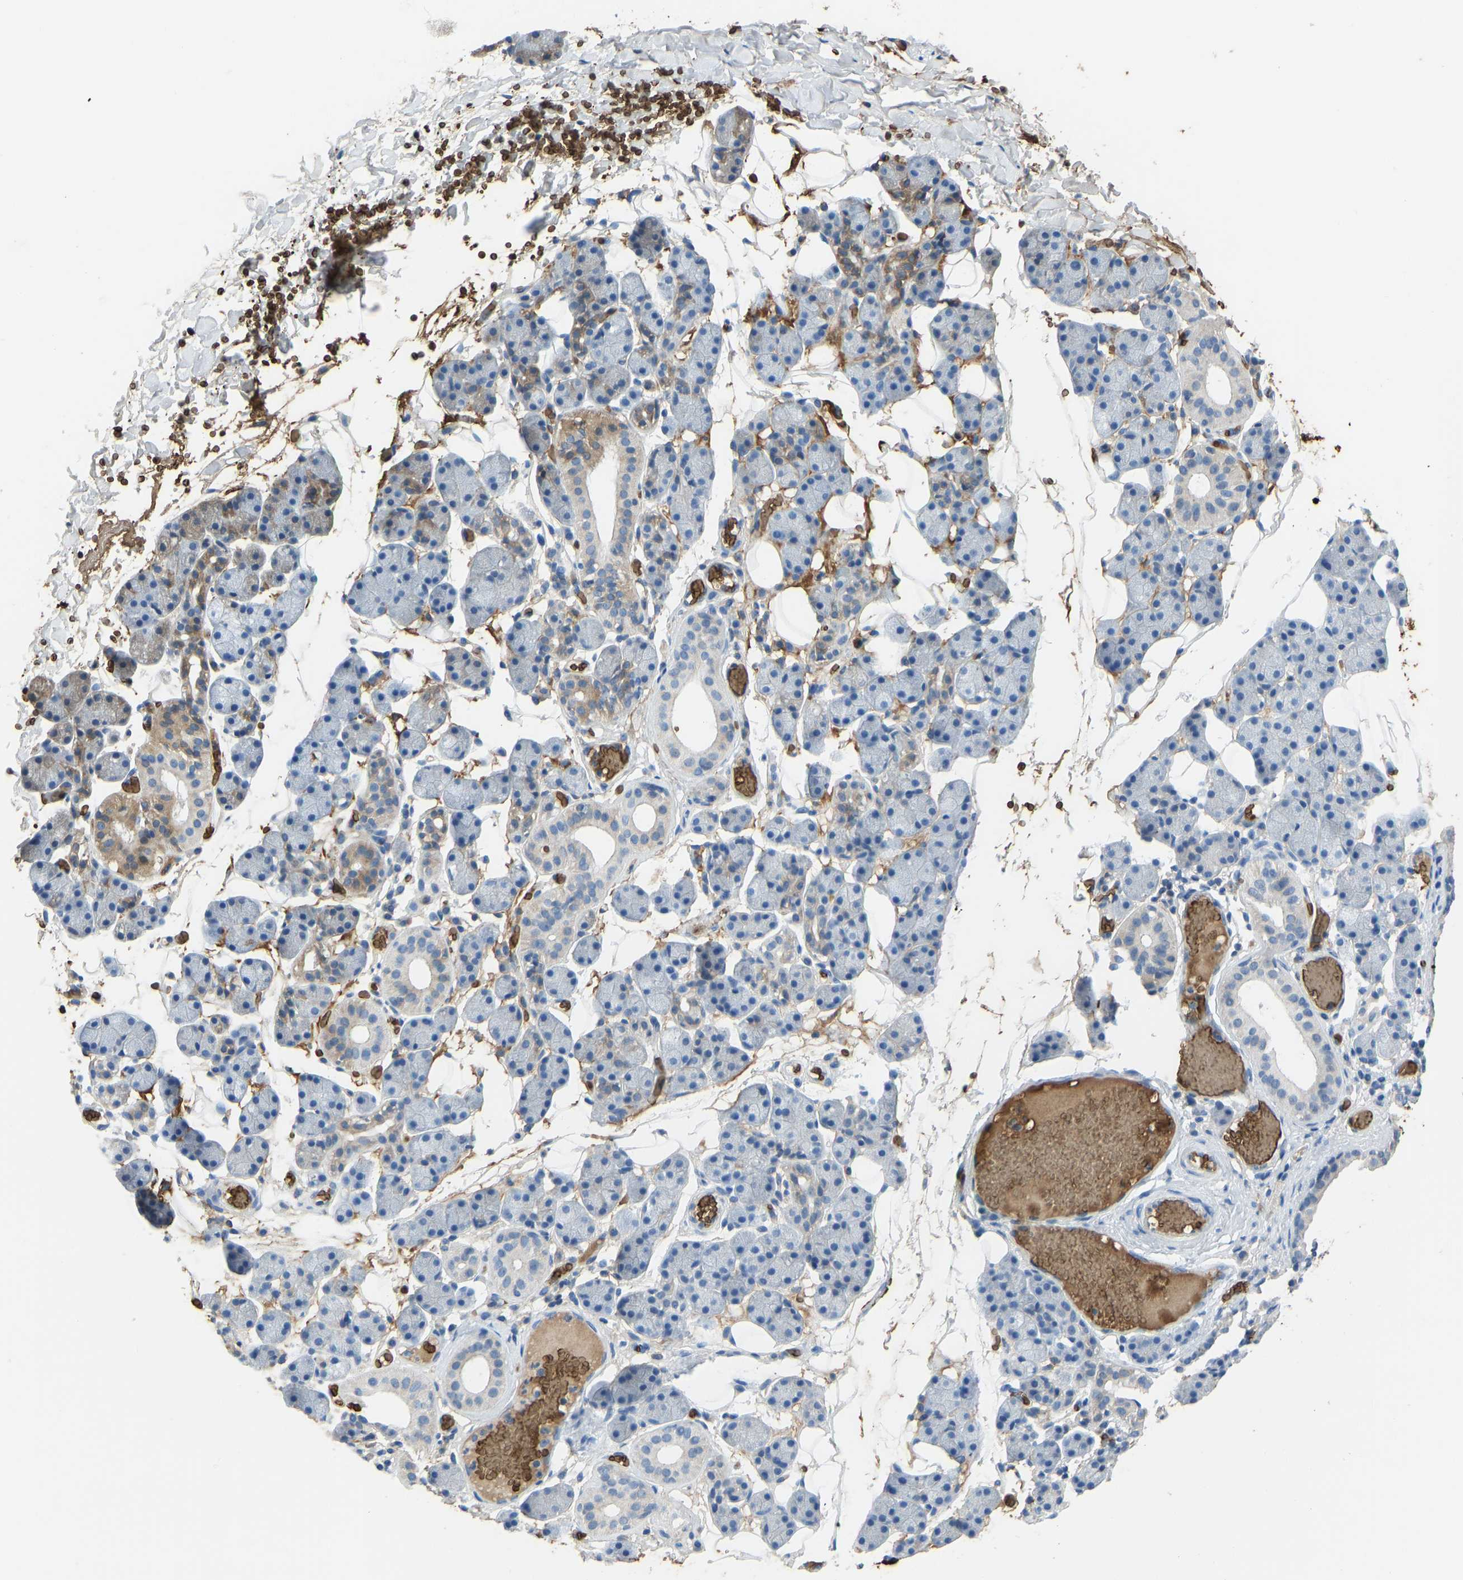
{"staining": {"intensity": "weak", "quantity": "<25%", "location": "cytoplasmic/membranous"}, "tissue": "salivary gland", "cell_type": "Glandular cells", "image_type": "normal", "snomed": [{"axis": "morphology", "description": "Normal tissue, NOS"}, {"axis": "topography", "description": "Salivary gland"}], "caption": "DAB (3,3'-diaminobenzidine) immunohistochemical staining of benign human salivary gland displays no significant expression in glandular cells.", "gene": "PIGS", "patient": {"sex": "female", "age": 33}}